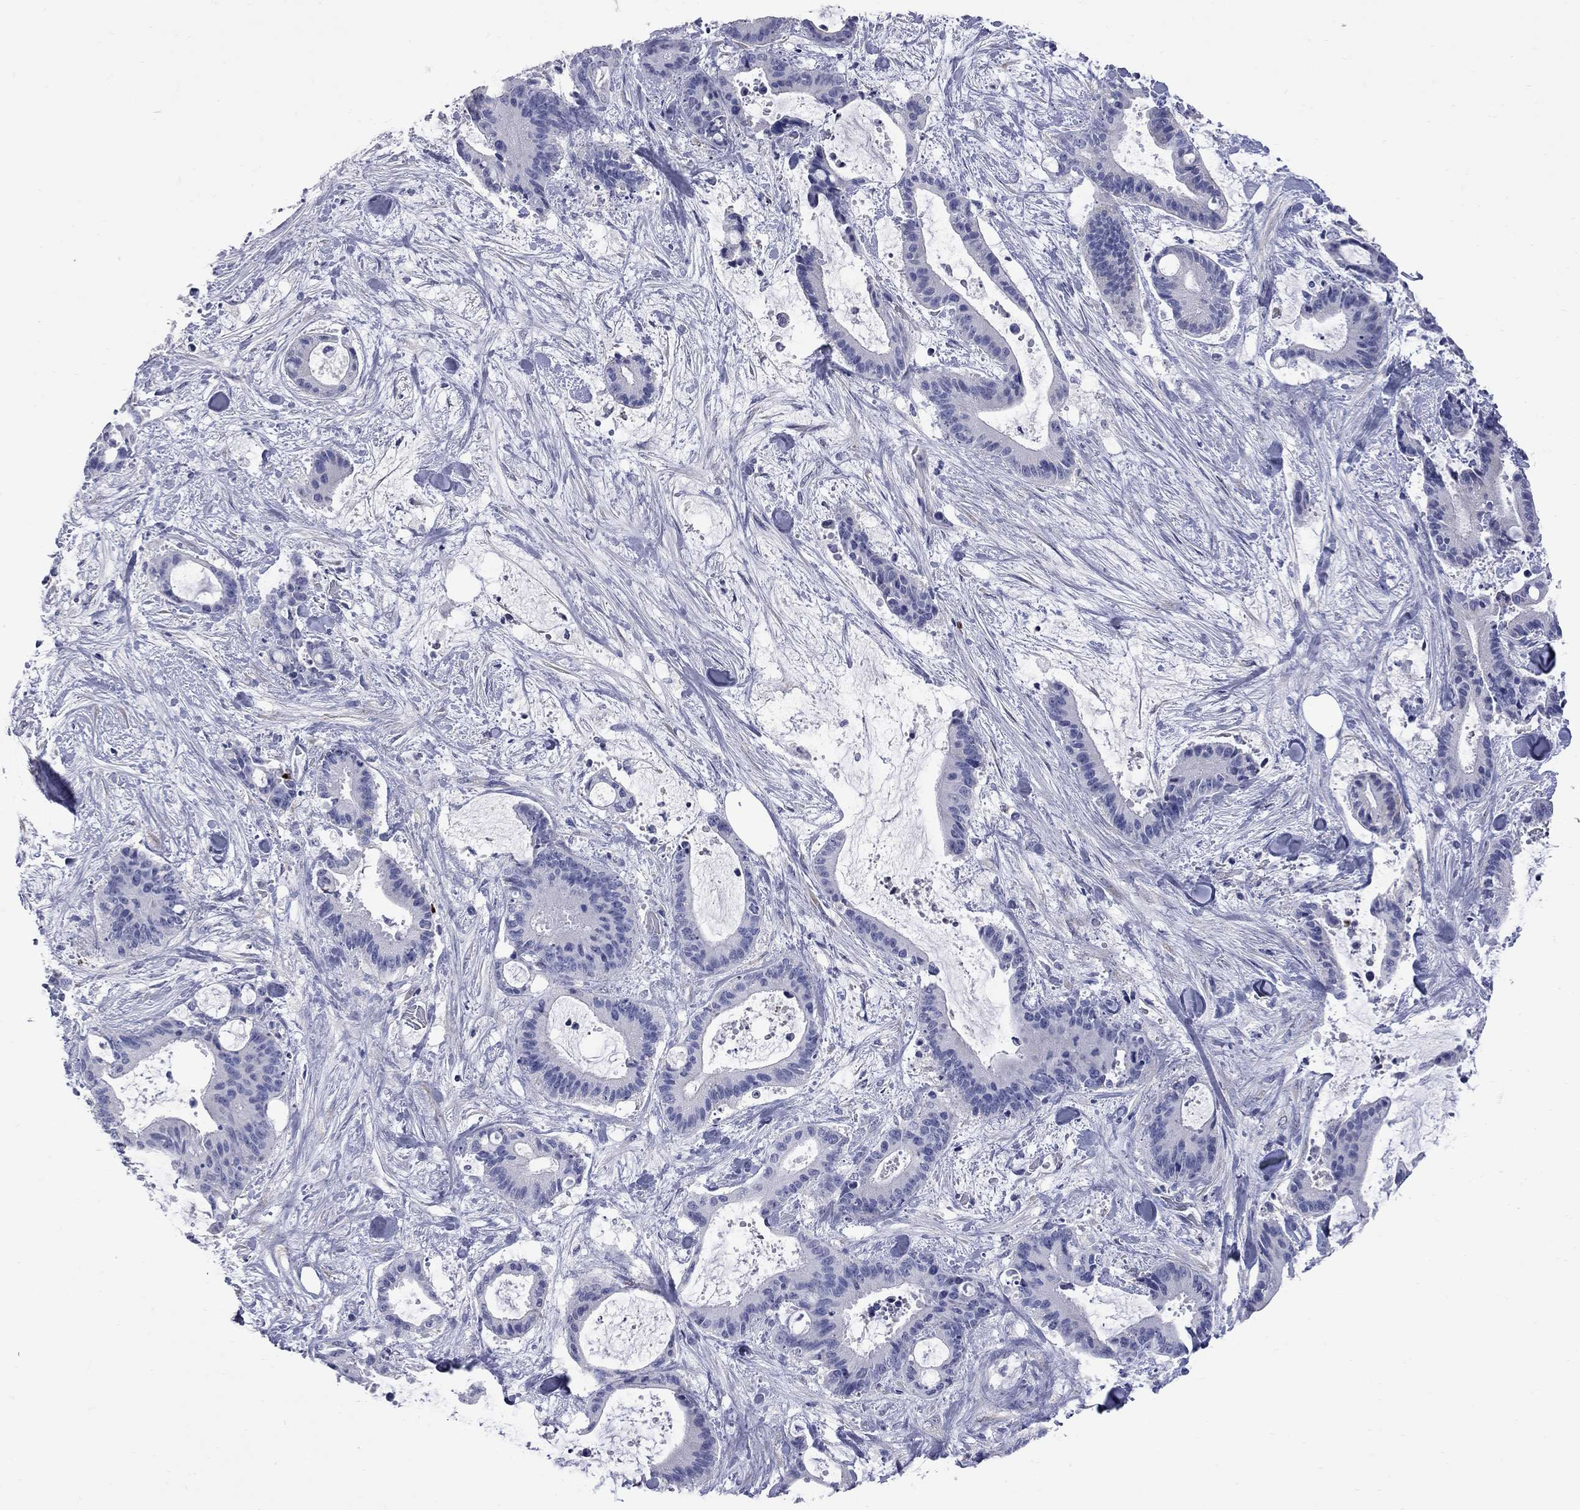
{"staining": {"intensity": "negative", "quantity": "none", "location": "none"}, "tissue": "liver cancer", "cell_type": "Tumor cells", "image_type": "cancer", "snomed": [{"axis": "morphology", "description": "Cholangiocarcinoma"}, {"axis": "topography", "description": "Liver"}], "caption": "Immunohistochemical staining of liver cancer displays no significant staining in tumor cells.", "gene": "FAM221B", "patient": {"sex": "female", "age": 73}}